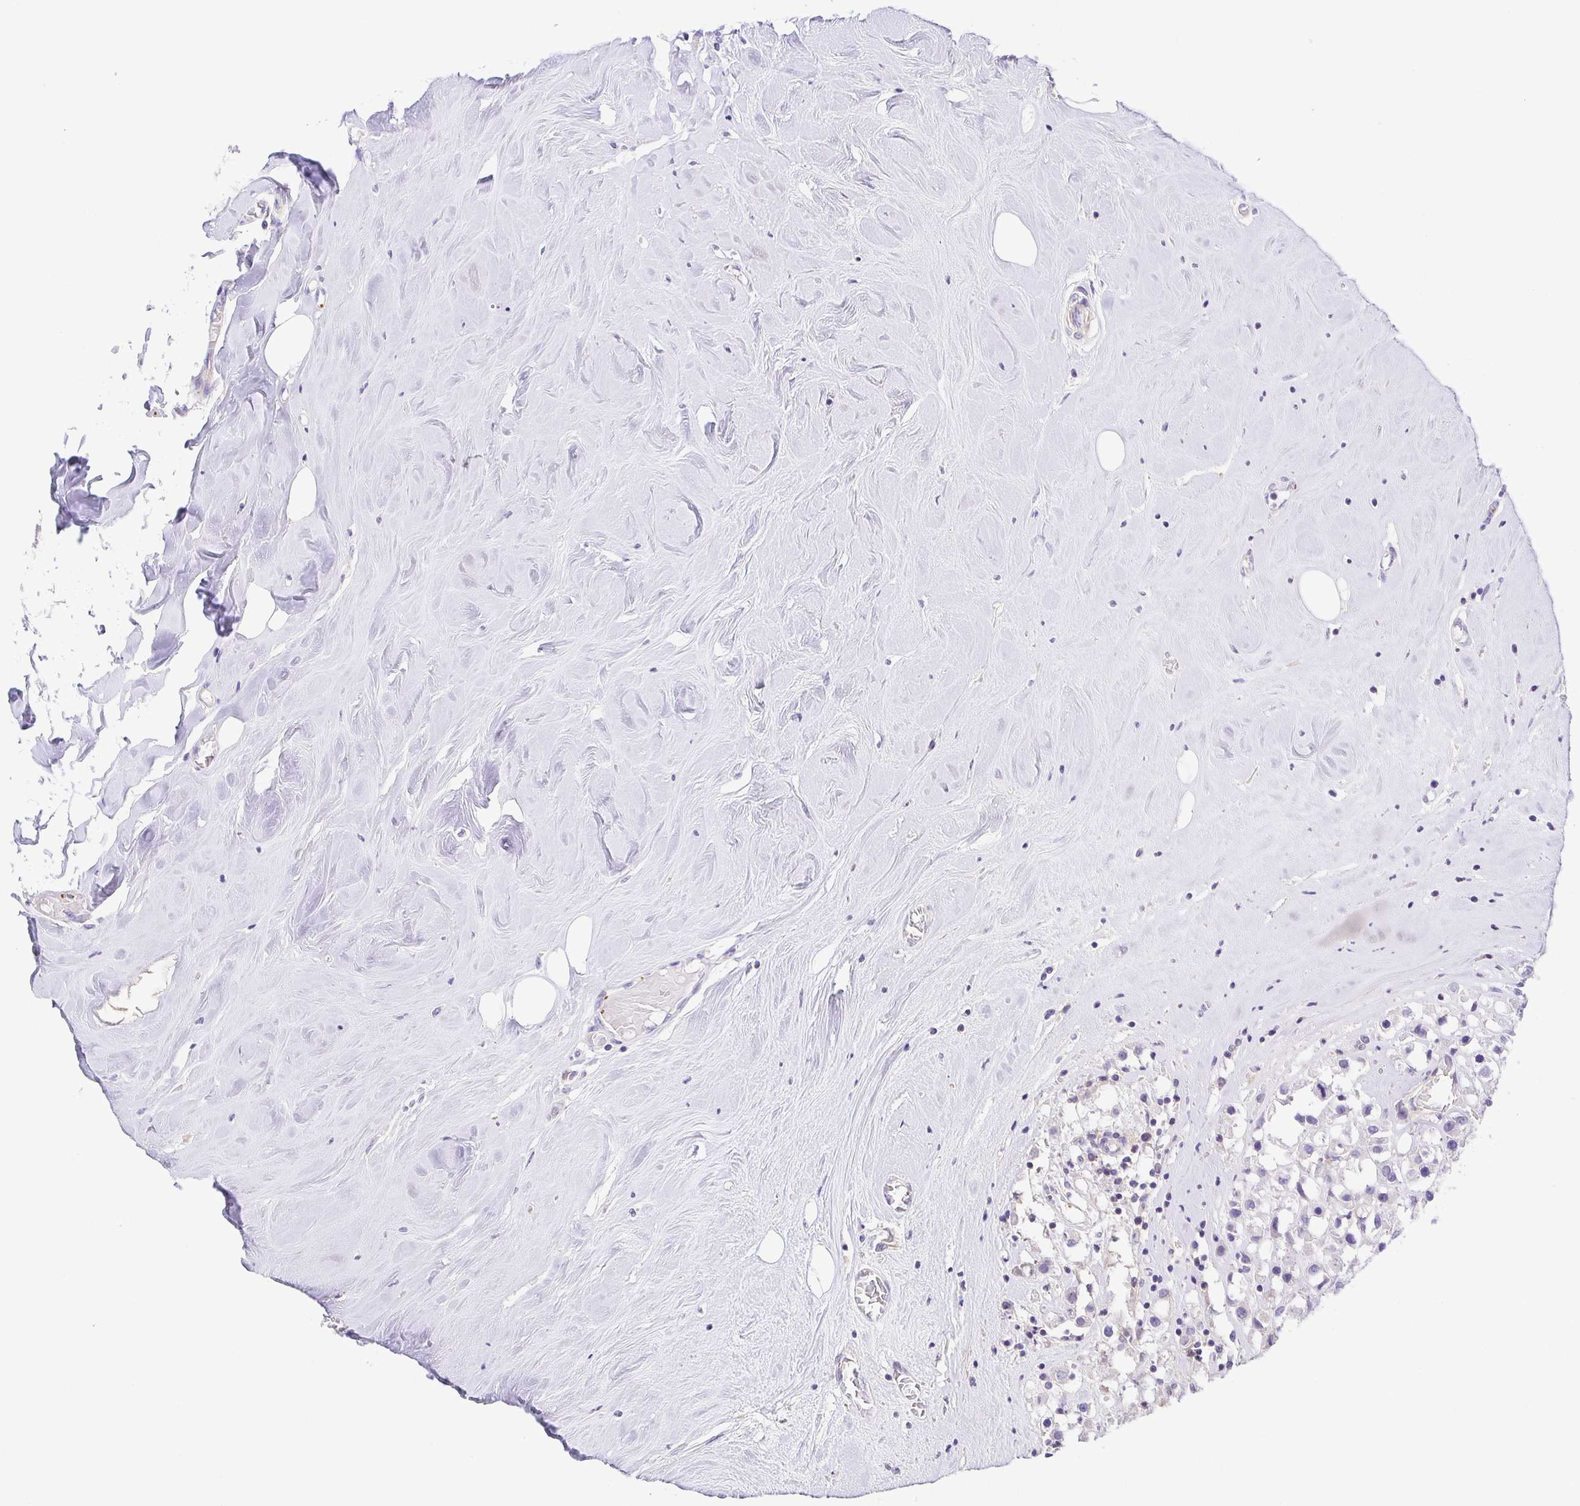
{"staining": {"intensity": "negative", "quantity": "none", "location": "none"}, "tissue": "breast cancer", "cell_type": "Tumor cells", "image_type": "cancer", "snomed": [{"axis": "morphology", "description": "Duct carcinoma"}, {"axis": "topography", "description": "Breast"}], "caption": "Immunohistochemical staining of breast cancer shows no significant staining in tumor cells.", "gene": "PRR14L", "patient": {"sex": "female", "age": 61}}